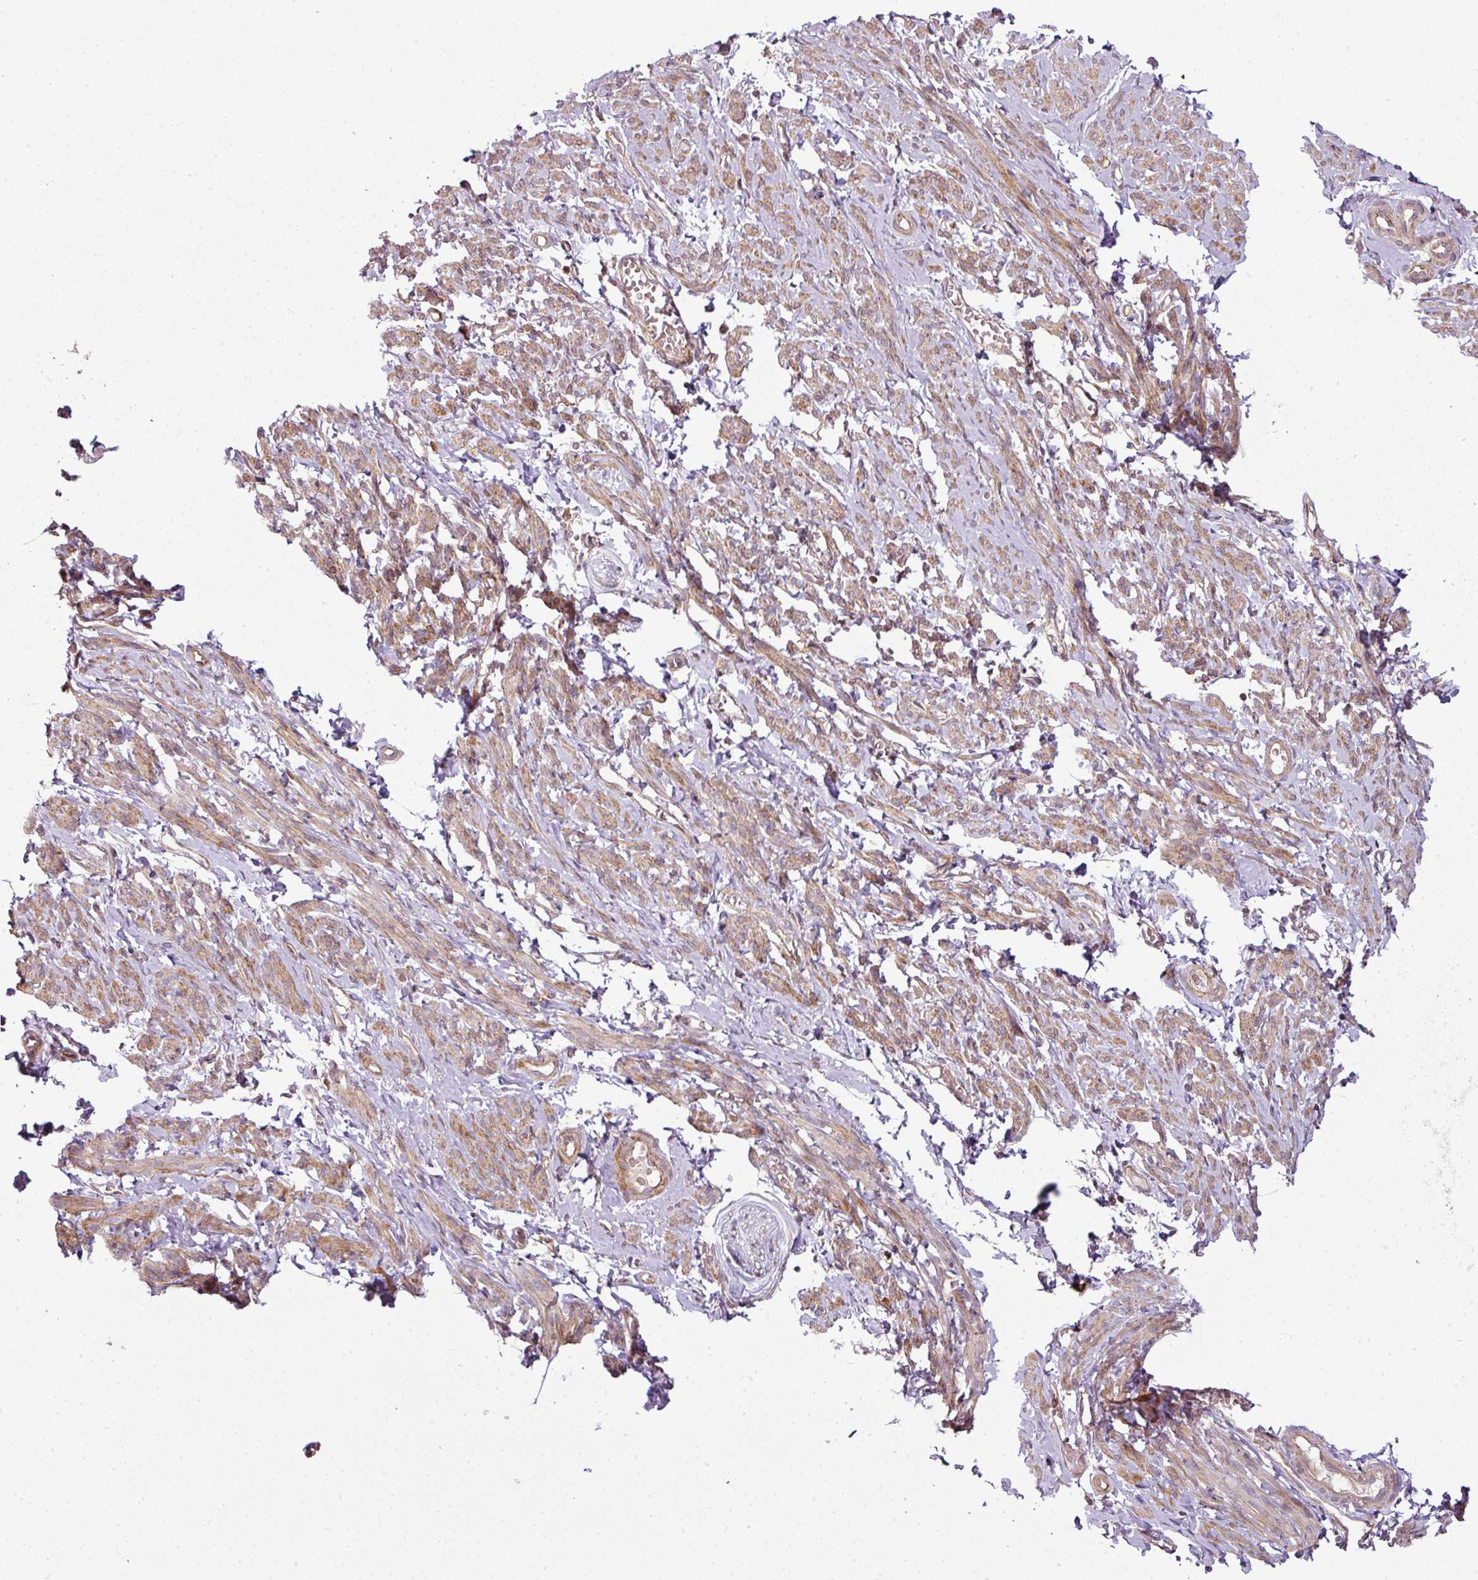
{"staining": {"intensity": "strong", "quantity": "25%-75%", "location": "cytoplasmic/membranous"}, "tissue": "smooth muscle", "cell_type": "Smooth muscle cells", "image_type": "normal", "snomed": [{"axis": "morphology", "description": "Normal tissue, NOS"}, {"axis": "topography", "description": "Smooth muscle"}], "caption": "Immunohistochemistry photomicrograph of benign smooth muscle: smooth muscle stained using immunohistochemistry (IHC) displays high levels of strong protein expression localized specifically in the cytoplasmic/membranous of smooth muscle cells, appearing as a cytoplasmic/membranous brown color.", "gene": "ATAT1", "patient": {"sex": "female", "age": 65}}